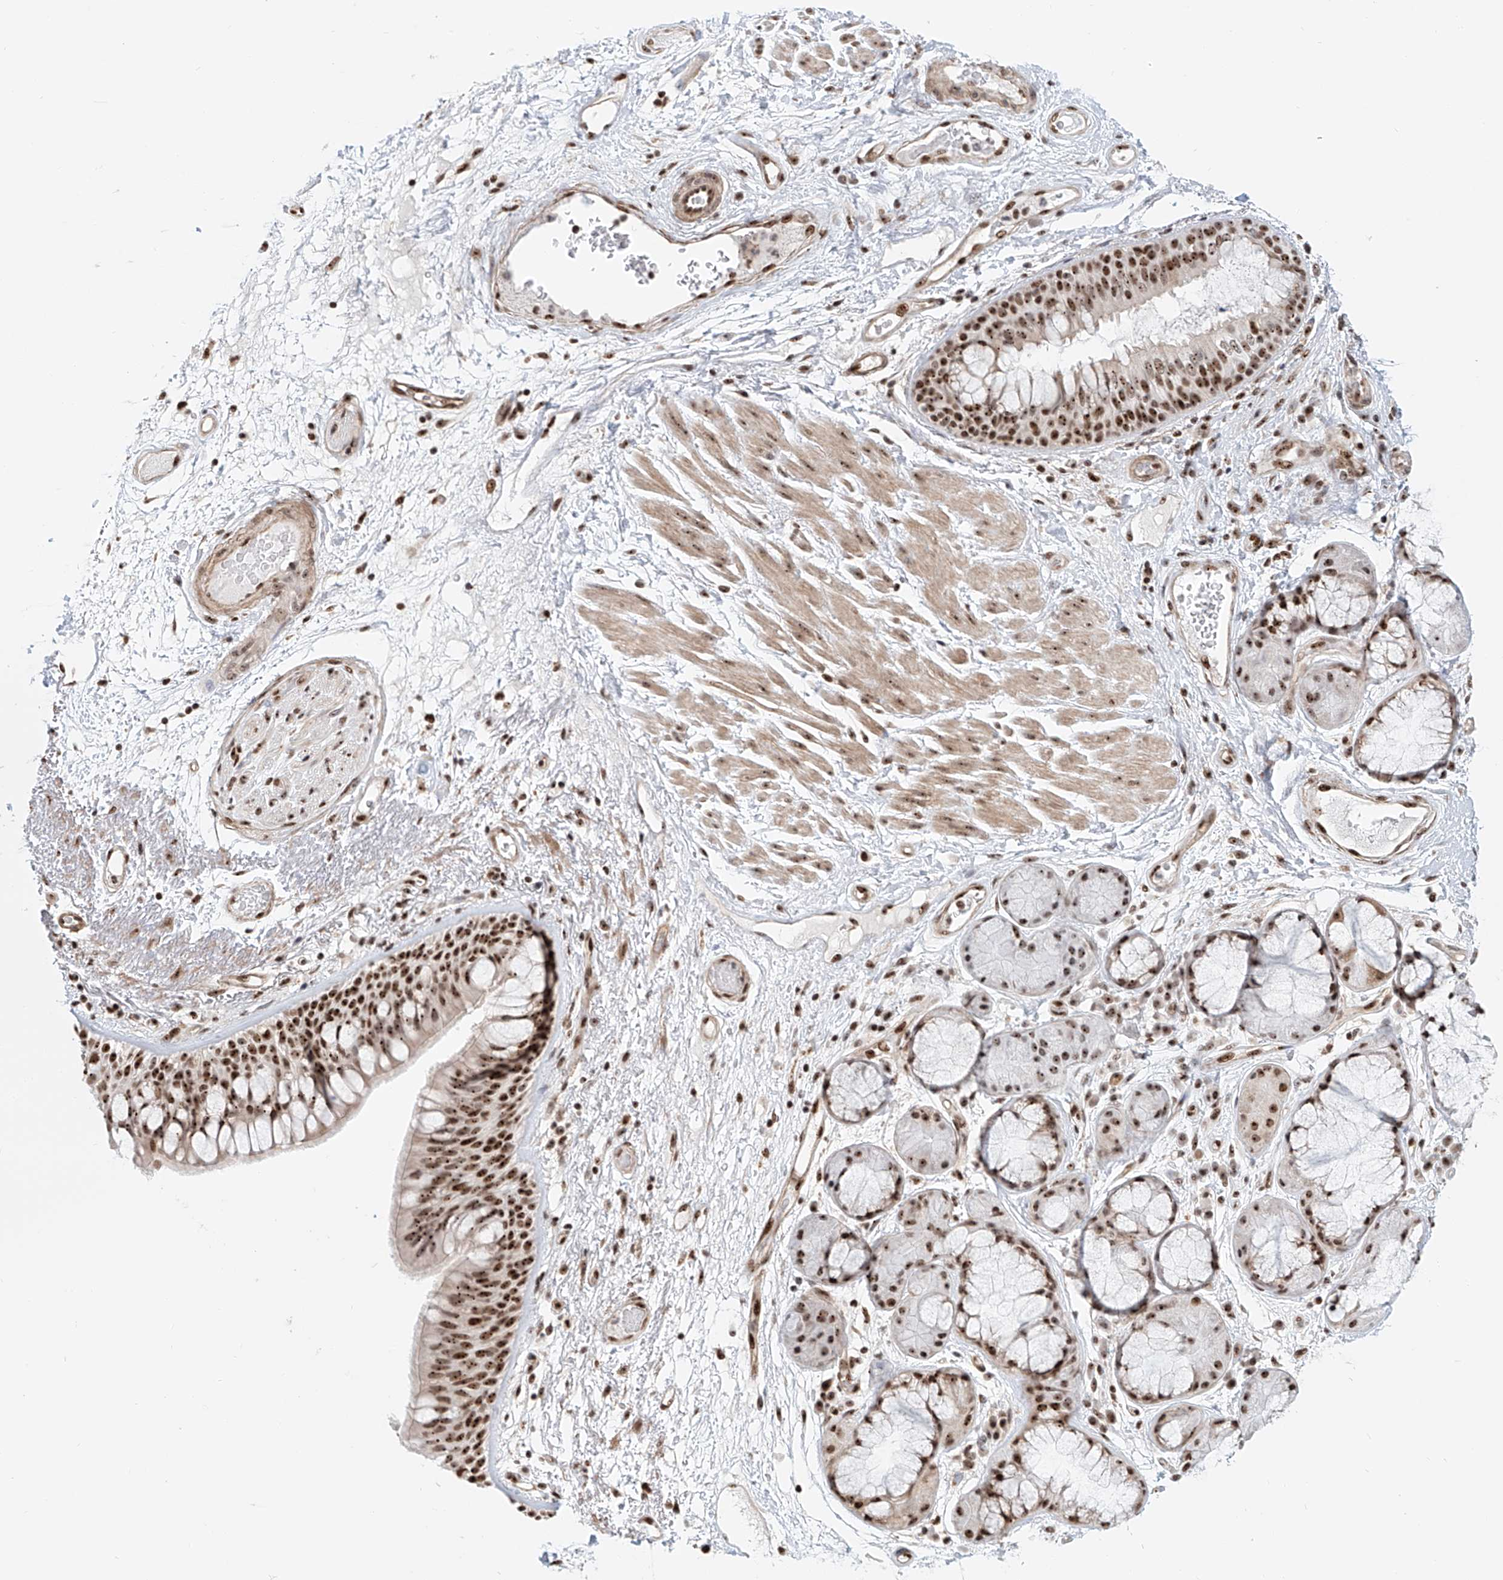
{"staining": {"intensity": "strong", "quantity": ">75%", "location": "nuclear"}, "tissue": "bronchus", "cell_type": "Respiratory epithelial cells", "image_type": "normal", "snomed": [{"axis": "morphology", "description": "Normal tissue, NOS"}, {"axis": "morphology", "description": "Squamous cell carcinoma, NOS"}, {"axis": "topography", "description": "Lymph node"}, {"axis": "topography", "description": "Bronchus"}, {"axis": "topography", "description": "Lung"}], "caption": "IHC image of unremarkable human bronchus stained for a protein (brown), which demonstrates high levels of strong nuclear expression in approximately >75% of respiratory epithelial cells.", "gene": "PRUNE2", "patient": {"sex": "male", "age": 66}}